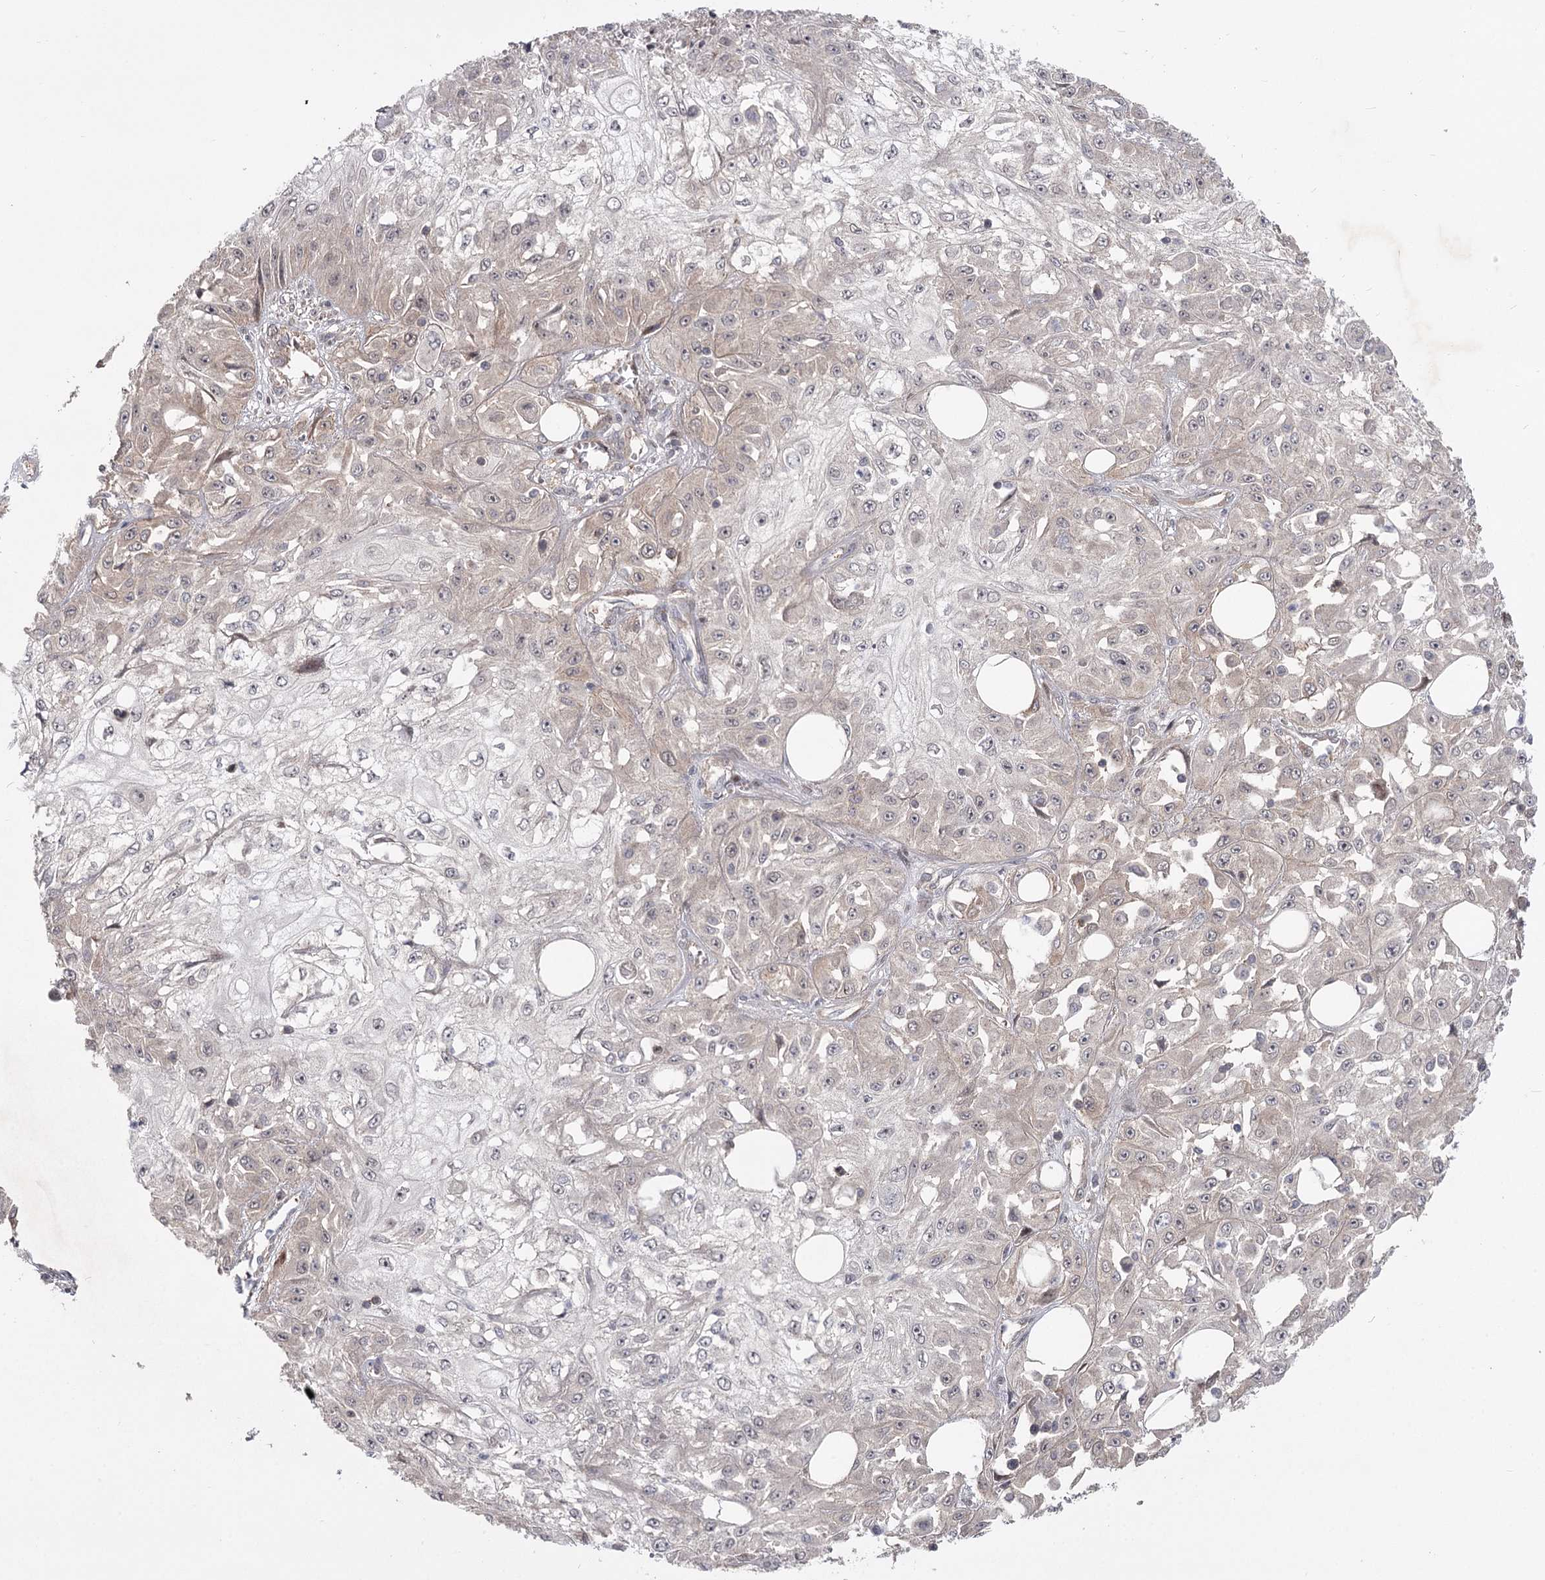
{"staining": {"intensity": "negative", "quantity": "none", "location": "none"}, "tissue": "skin cancer", "cell_type": "Tumor cells", "image_type": "cancer", "snomed": [{"axis": "morphology", "description": "Squamous cell carcinoma, NOS"}, {"axis": "morphology", "description": "Squamous cell carcinoma, metastatic, NOS"}, {"axis": "topography", "description": "Skin"}, {"axis": "topography", "description": "Lymph node"}], "caption": "Metastatic squamous cell carcinoma (skin) was stained to show a protein in brown. There is no significant expression in tumor cells.", "gene": "CCNG2", "patient": {"sex": "male", "age": 75}}